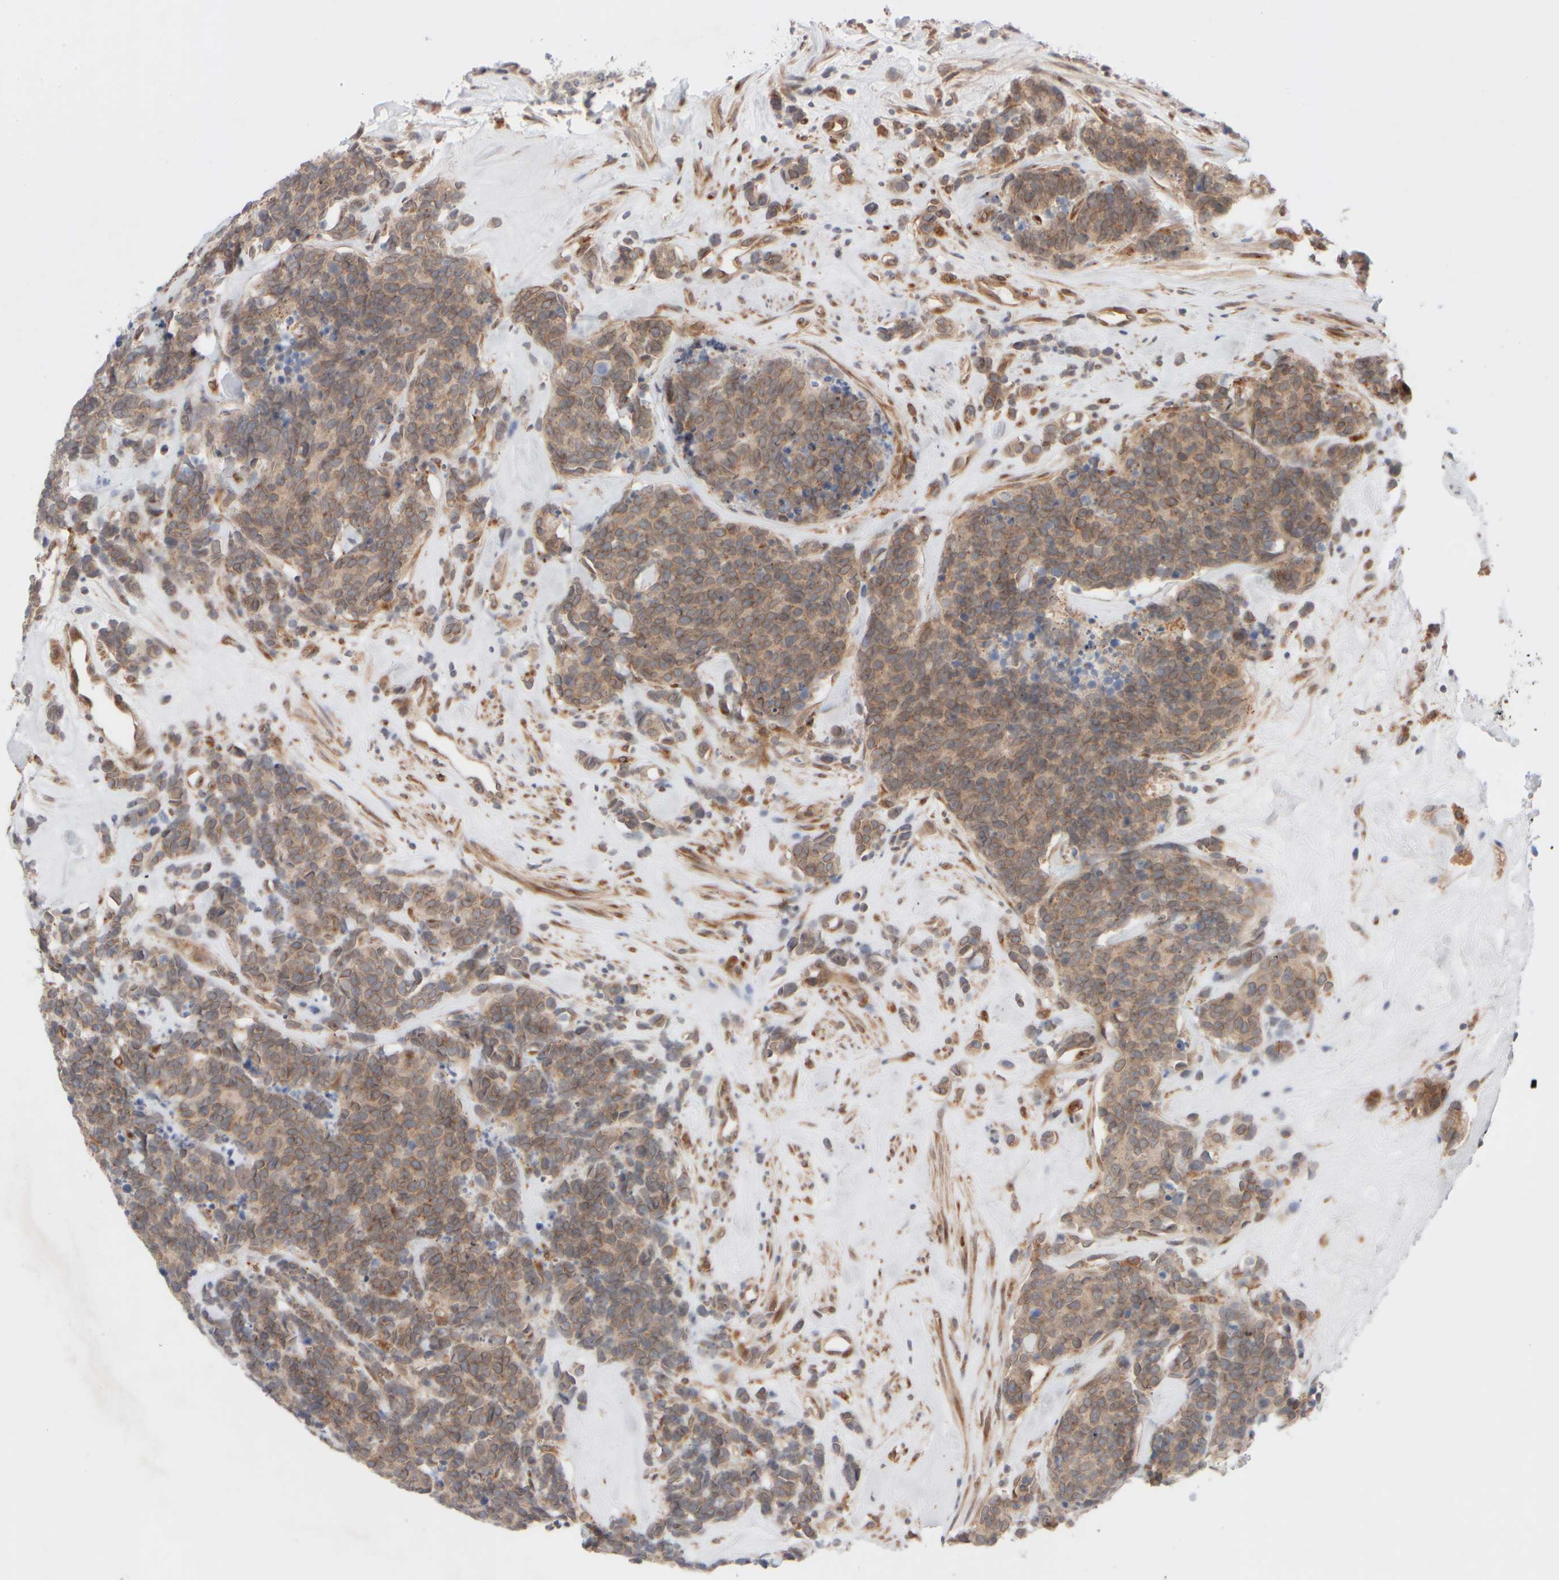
{"staining": {"intensity": "weak", "quantity": ">75%", "location": "cytoplasmic/membranous"}, "tissue": "carcinoid", "cell_type": "Tumor cells", "image_type": "cancer", "snomed": [{"axis": "morphology", "description": "Carcinoma, NOS"}, {"axis": "morphology", "description": "Carcinoid, malignant, NOS"}, {"axis": "topography", "description": "Urinary bladder"}], "caption": "A brown stain highlights weak cytoplasmic/membranous expression of a protein in malignant carcinoid tumor cells.", "gene": "GCN1", "patient": {"sex": "male", "age": 57}}